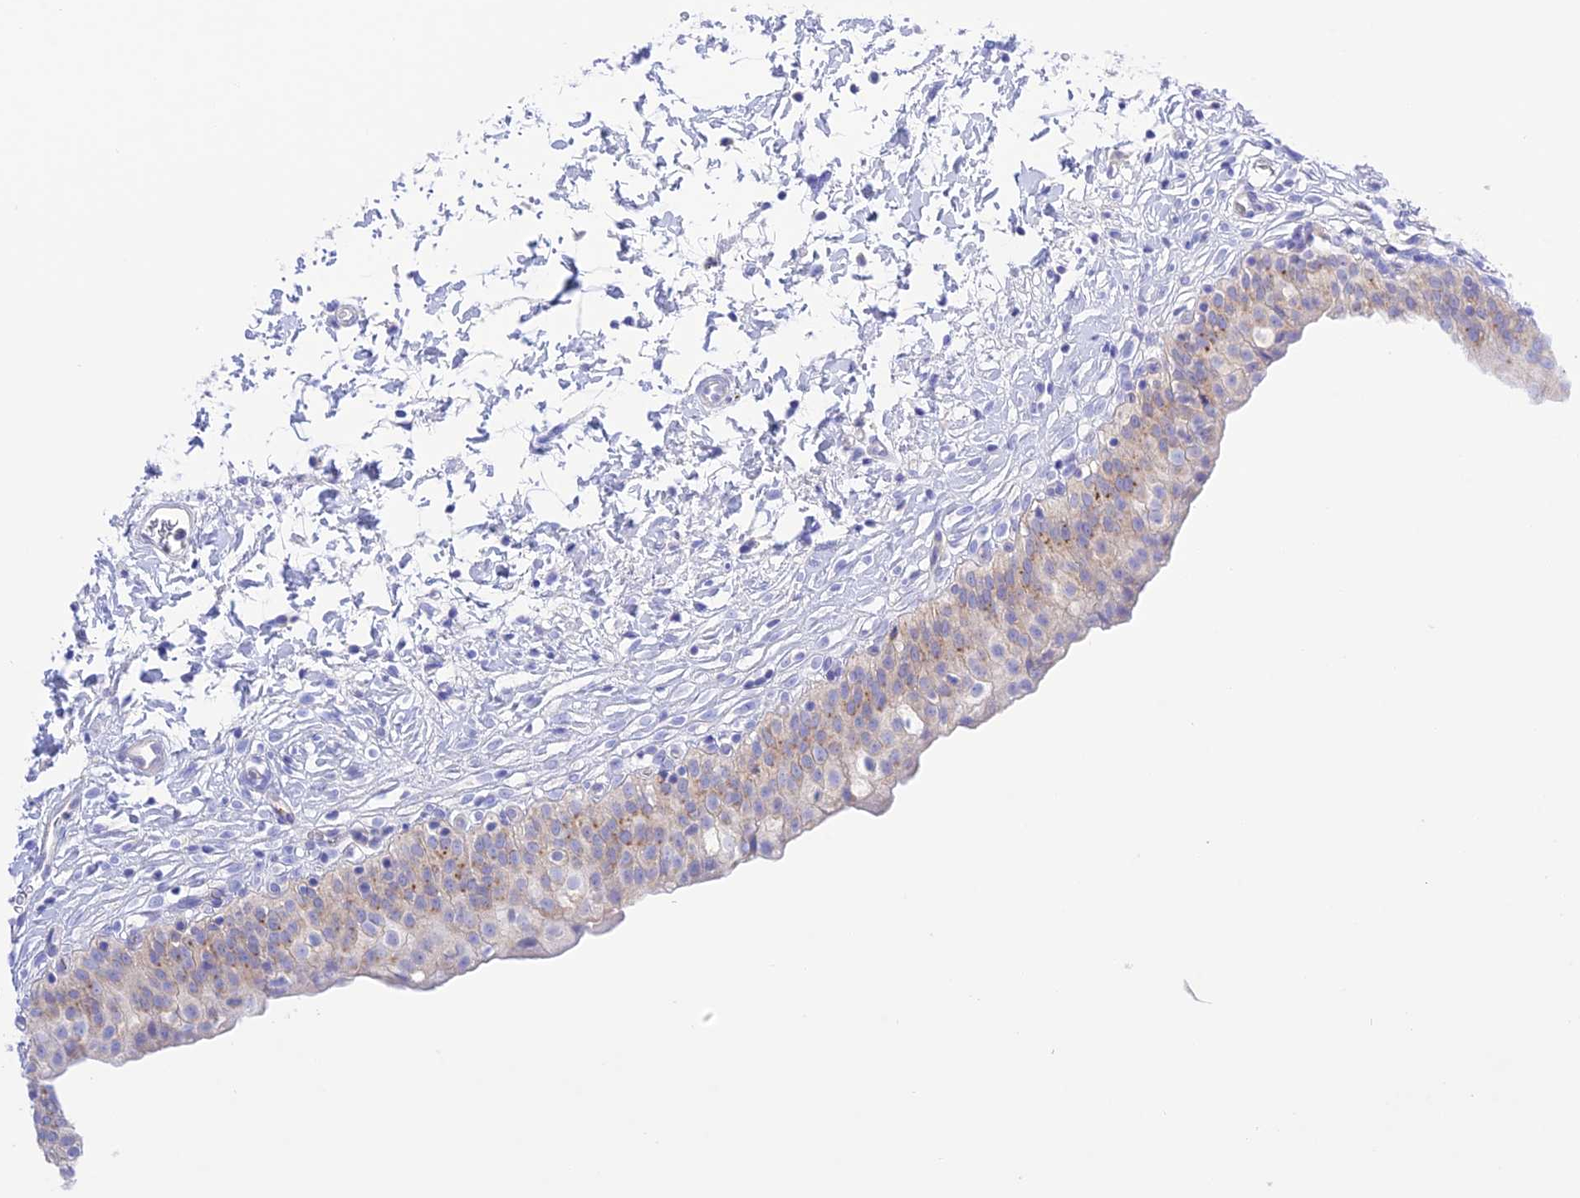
{"staining": {"intensity": "moderate", "quantity": "<25%", "location": "cytoplasmic/membranous"}, "tissue": "urinary bladder", "cell_type": "Urothelial cells", "image_type": "normal", "snomed": [{"axis": "morphology", "description": "Normal tissue, NOS"}, {"axis": "topography", "description": "Urinary bladder"}], "caption": "This is a micrograph of immunohistochemistry staining of benign urinary bladder, which shows moderate staining in the cytoplasmic/membranous of urothelial cells.", "gene": "CHSY3", "patient": {"sex": "male", "age": 55}}